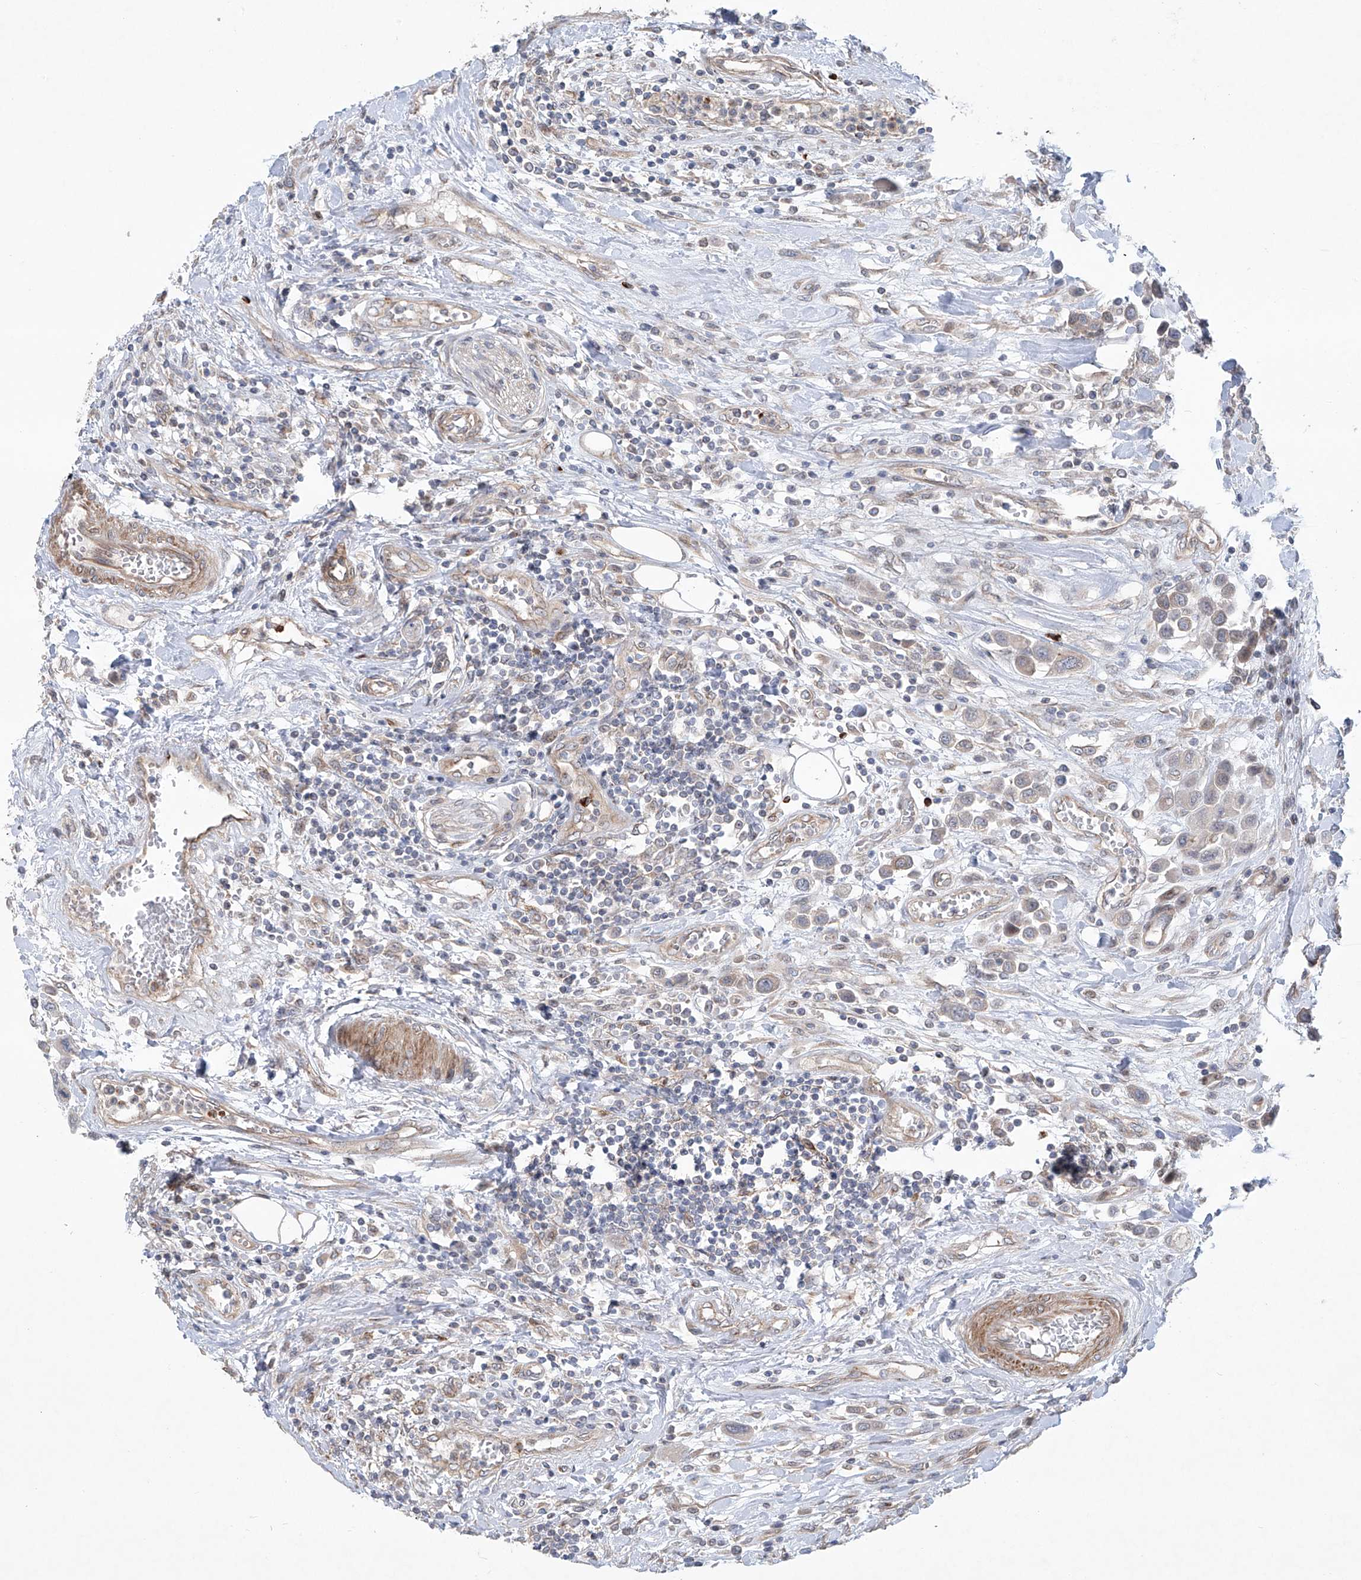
{"staining": {"intensity": "weak", "quantity": "<25%", "location": "cytoplasmic/membranous"}, "tissue": "urothelial cancer", "cell_type": "Tumor cells", "image_type": "cancer", "snomed": [{"axis": "morphology", "description": "Urothelial carcinoma, High grade"}, {"axis": "topography", "description": "Urinary bladder"}], "caption": "Immunohistochemistry micrograph of high-grade urothelial carcinoma stained for a protein (brown), which exhibits no expression in tumor cells.", "gene": "KLC4", "patient": {"sex": "male", "age": 50}}